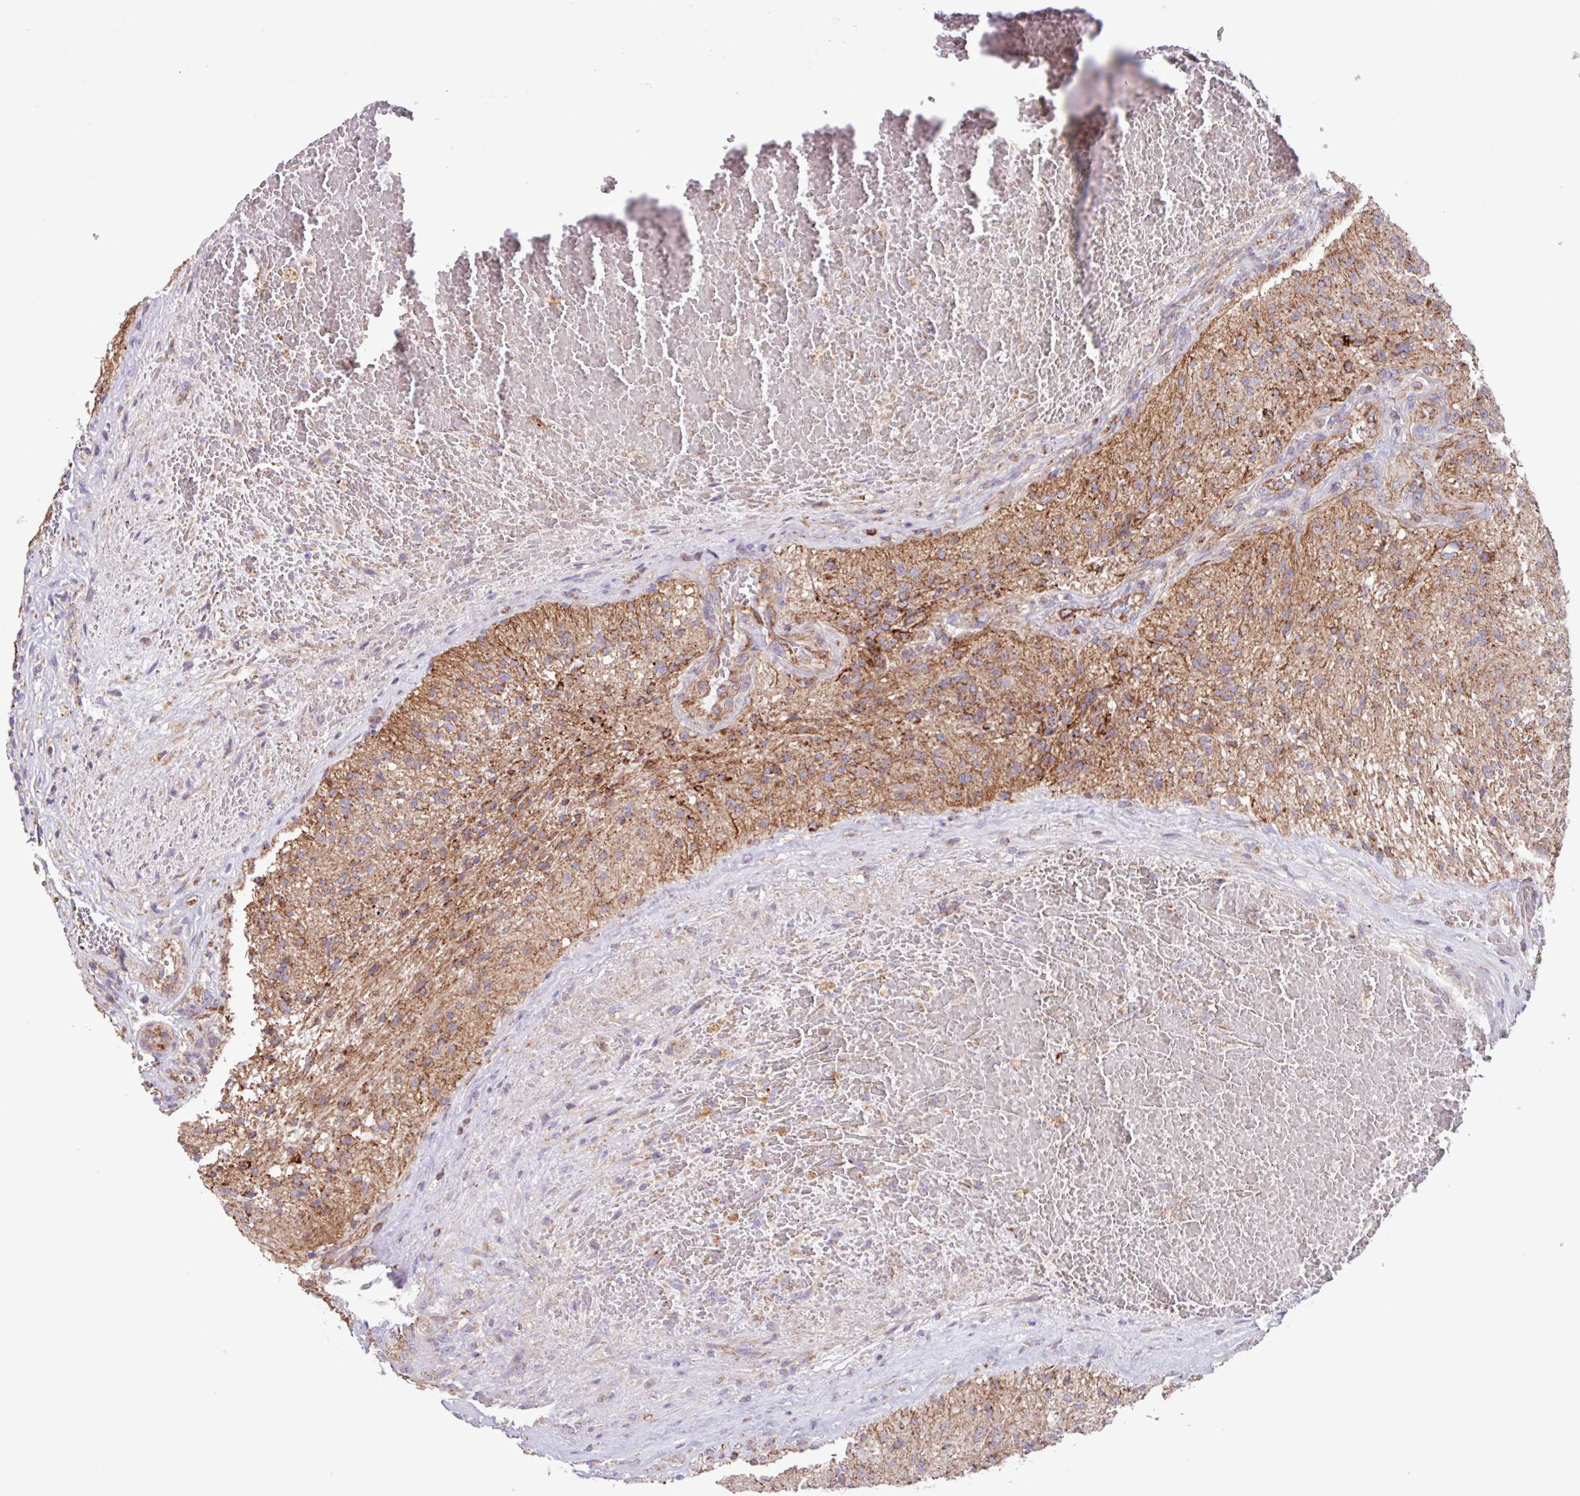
{"staining": {"intensity": "moderate", "quantity": ">75%", "location": "cytoplasmic/membranous"}, "tissue": "glioma", "cell_type": "Tumor cells", "image_type": "cancer", "snomed": [{"axis": "morphology", "description": "Glioma, malignant, High grade"}, {"axis": "topography", "description": "Brain"}], "caption": "Glioma stained with IHC demonstrates moderate cytoplasmic/membranous positivity in approximately >75% of tumor cells.", "gene": "OTULIN", "patient": {"sex": "male", "age": 56}}